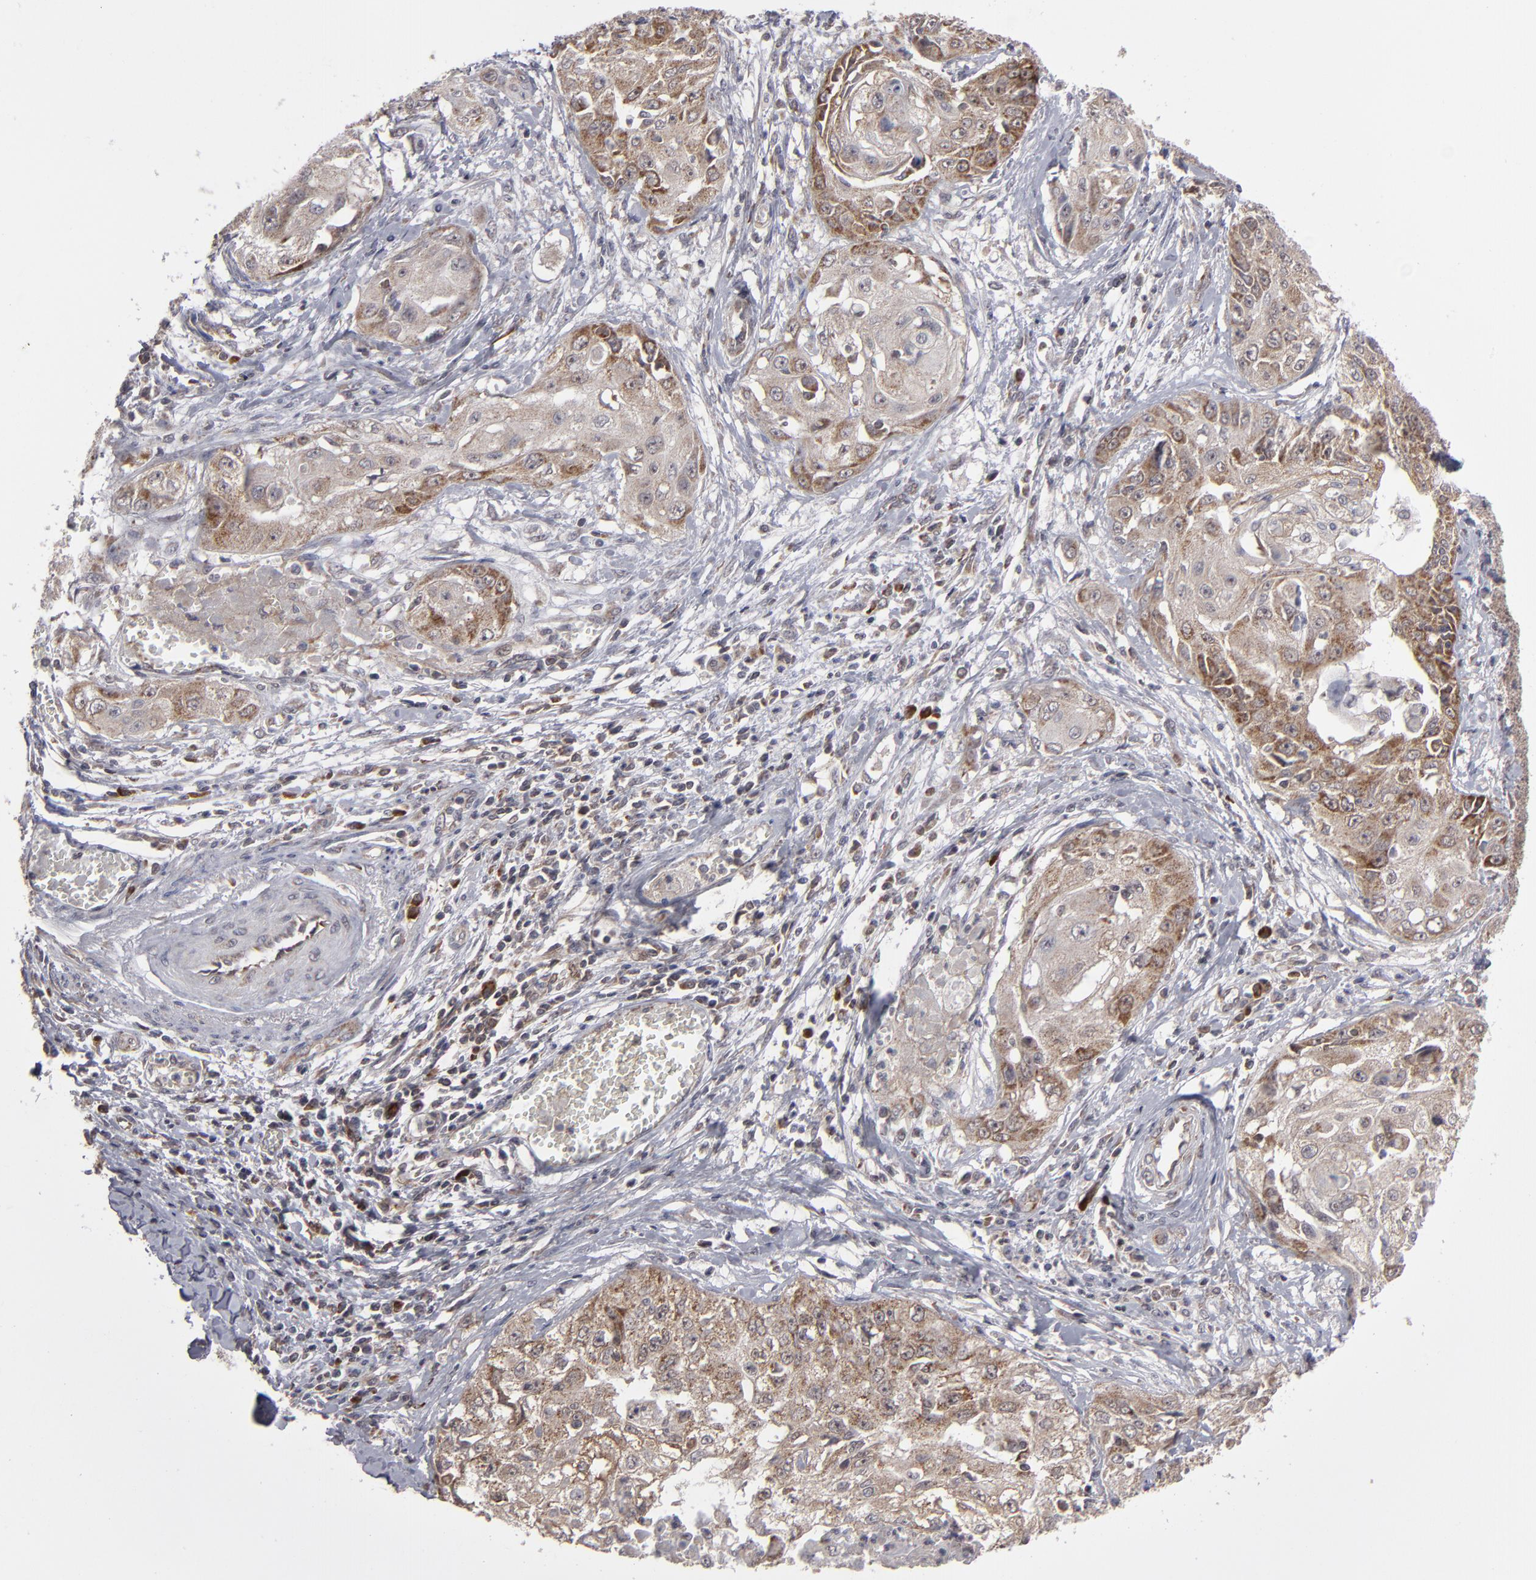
{"staining": {"intensity": "strong", "quantity": "25%-75%", "location": "cytoplasmic/membranous"}, "tissue": "cervical cancer", "cell_type": "Tumor cells", "image_type": "cancer", "snomed": [{"axis": "morphology", "description": "Squamous cell carcinoma, NOS"}, {"axis": "topography", "description": "Cervix"}], "caption": "High-magnification brightfield microscopy of cervical squamous cell carcinoma stained with DAB (3,3'-diaminobenzidine) (brown) and counterstained with hematoxylin (blue). tumor cells exhibit strong cytoplasmic/membranous staining is present in approximately25%-75% of cells.", "gene": "GLCCI1", "patient": {"sex": "female", "age": 64}}